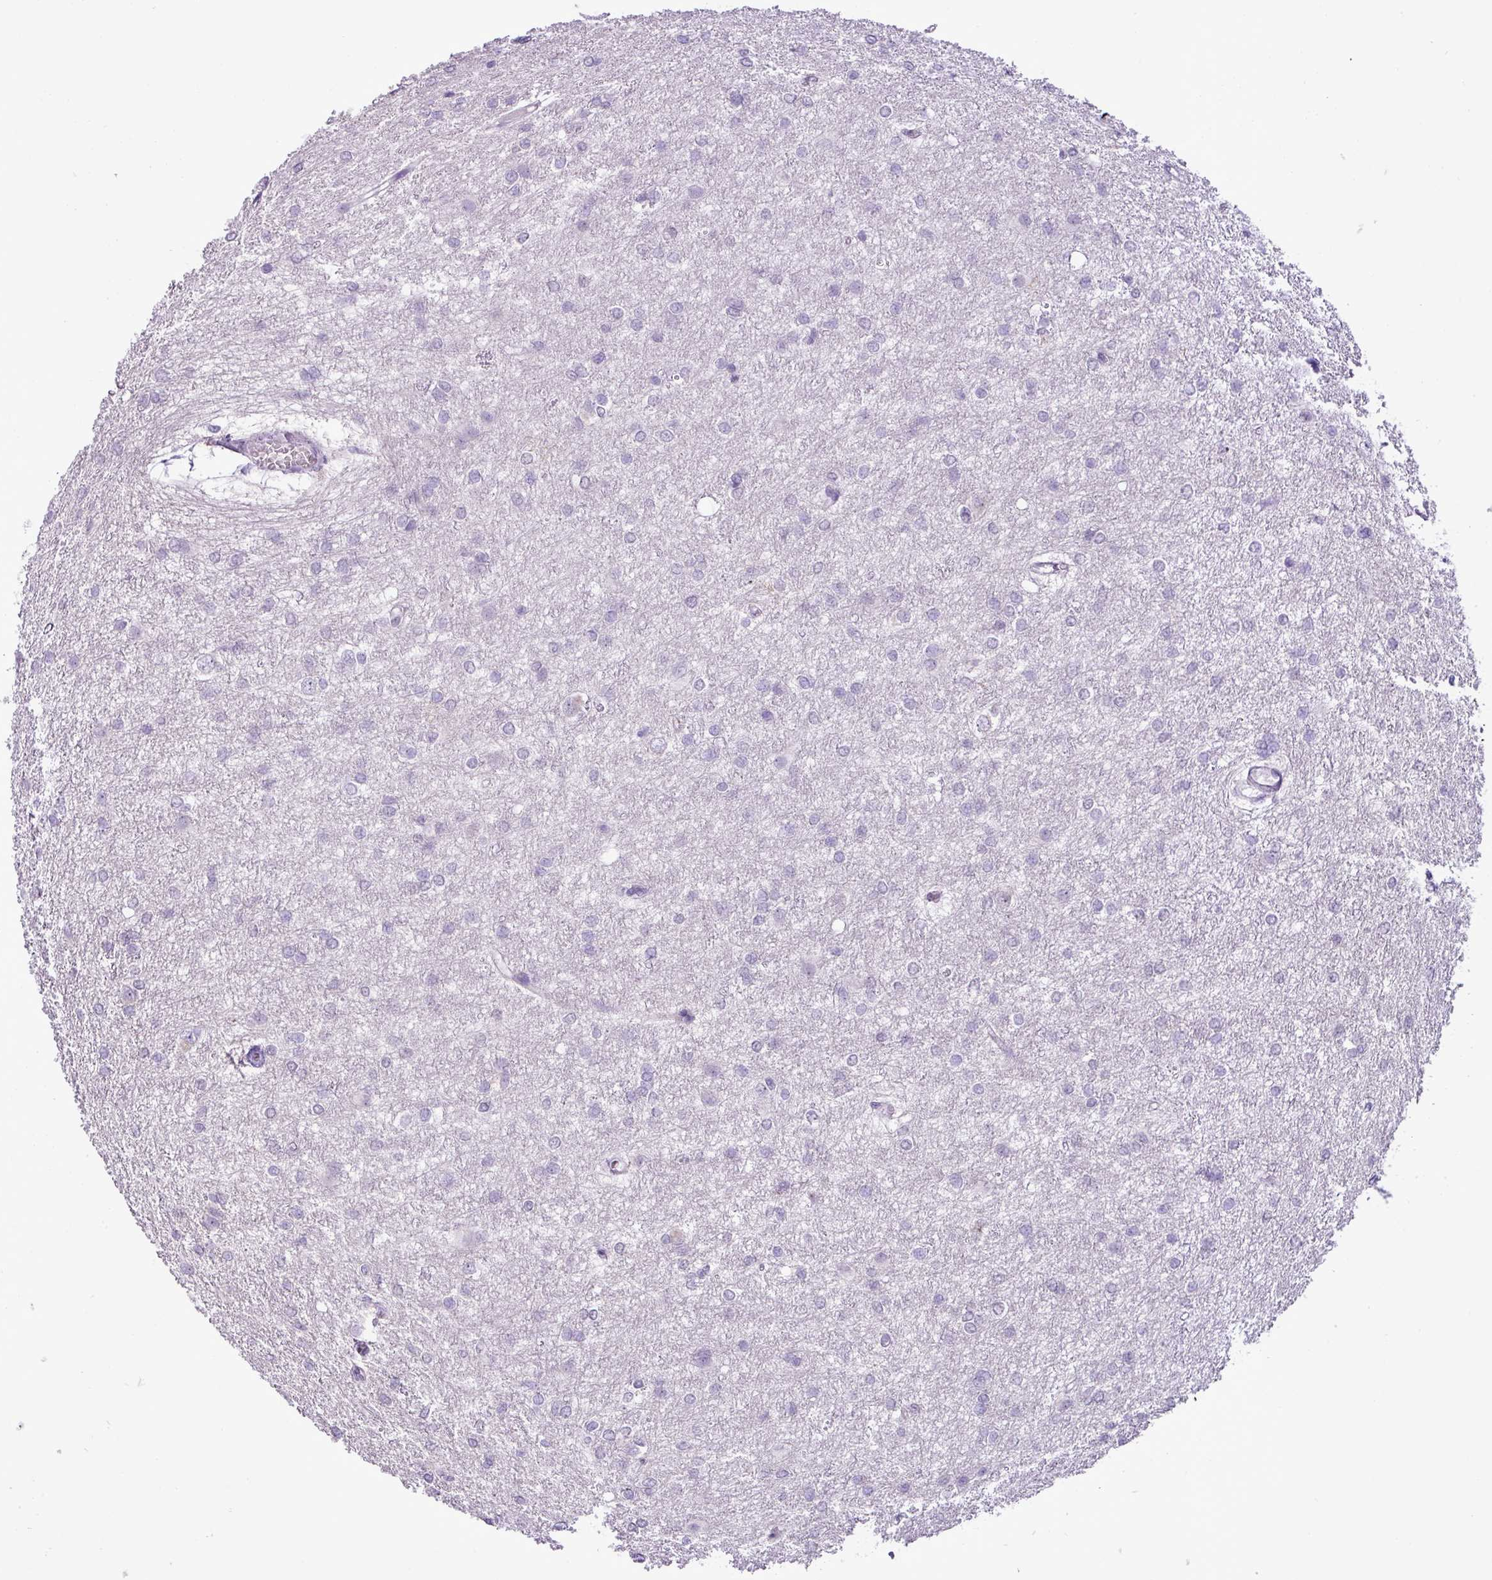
{"staining": {"intensity": "negative", "quantity": "none", "location": "none"}, "tissue": "glioma", "cell_type": "Tumor cells", "image_type": "cancer", "snomed": [{"axis": "morphology", "description": "Glioma, malignant, High grade"}, {"axis": "topography", "description": "Brain"}], "caption": "An immunohistochemistry (IHC) photomicrograph of glioma is shown. There is no staining in tumor cells of glioma.", "gene": "ZSCAN5A", "patient": {"sex": "female", "age": 50}}